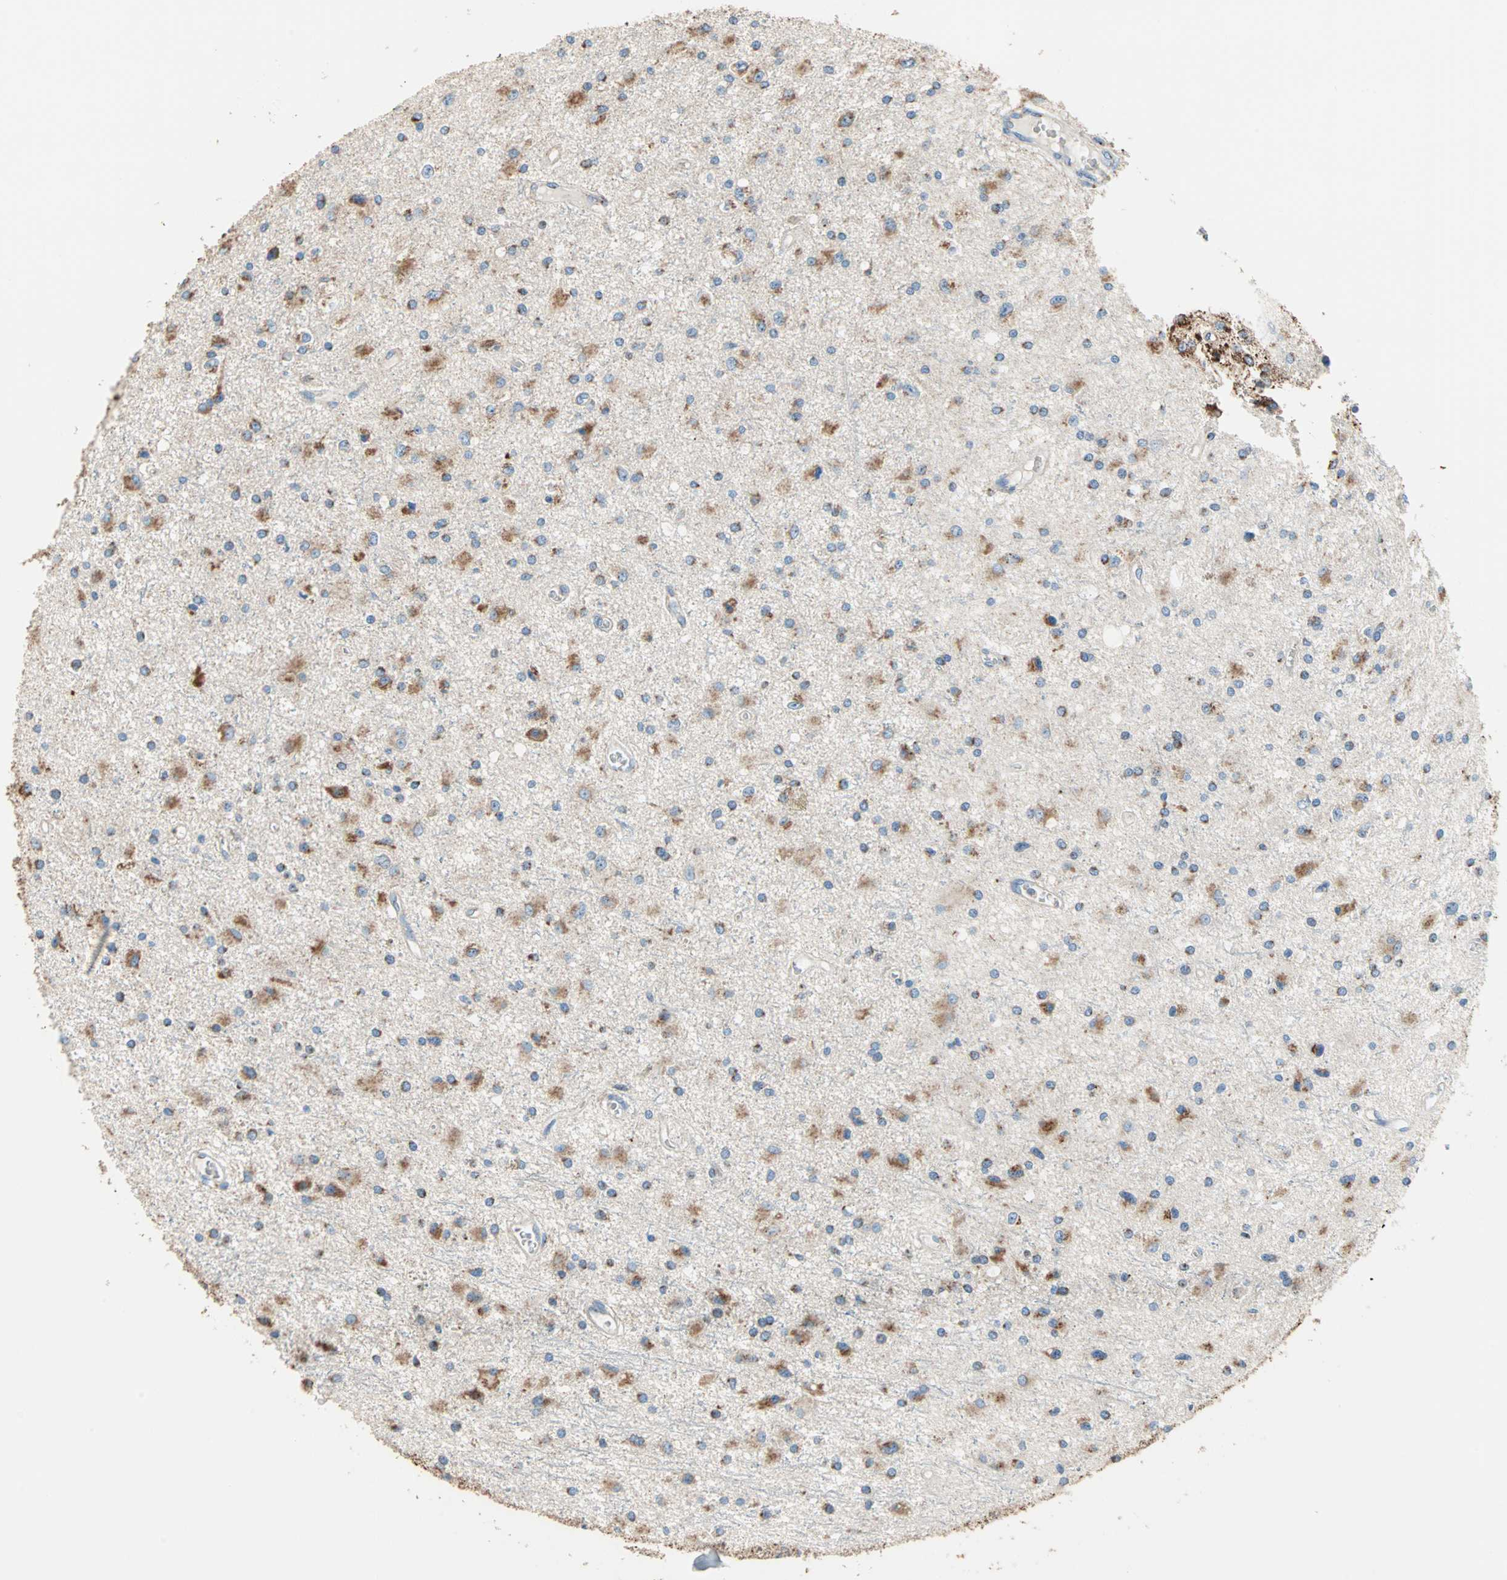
{"staining": {"intensity": "strong", "quantity": "25%-75%", "location": "cytoplasmic/membranous"}, "tissue": "glioma", "cell_type": "Tumor cells", "image_type": "cancer", "snomed": [{"axis": "morphology", "description": "Glioma, malignant, Low grade"}, {"axis": "topography", "description": "Brain"}], "caption": "Malignant glioma (low-grade) stained for a protein (brown) reveals strong cytoplasmic/membranous positive staining in about 25%-75% of tumor cells.", "gene": "TST", "patient": {"sex": "male", "age": 58}}